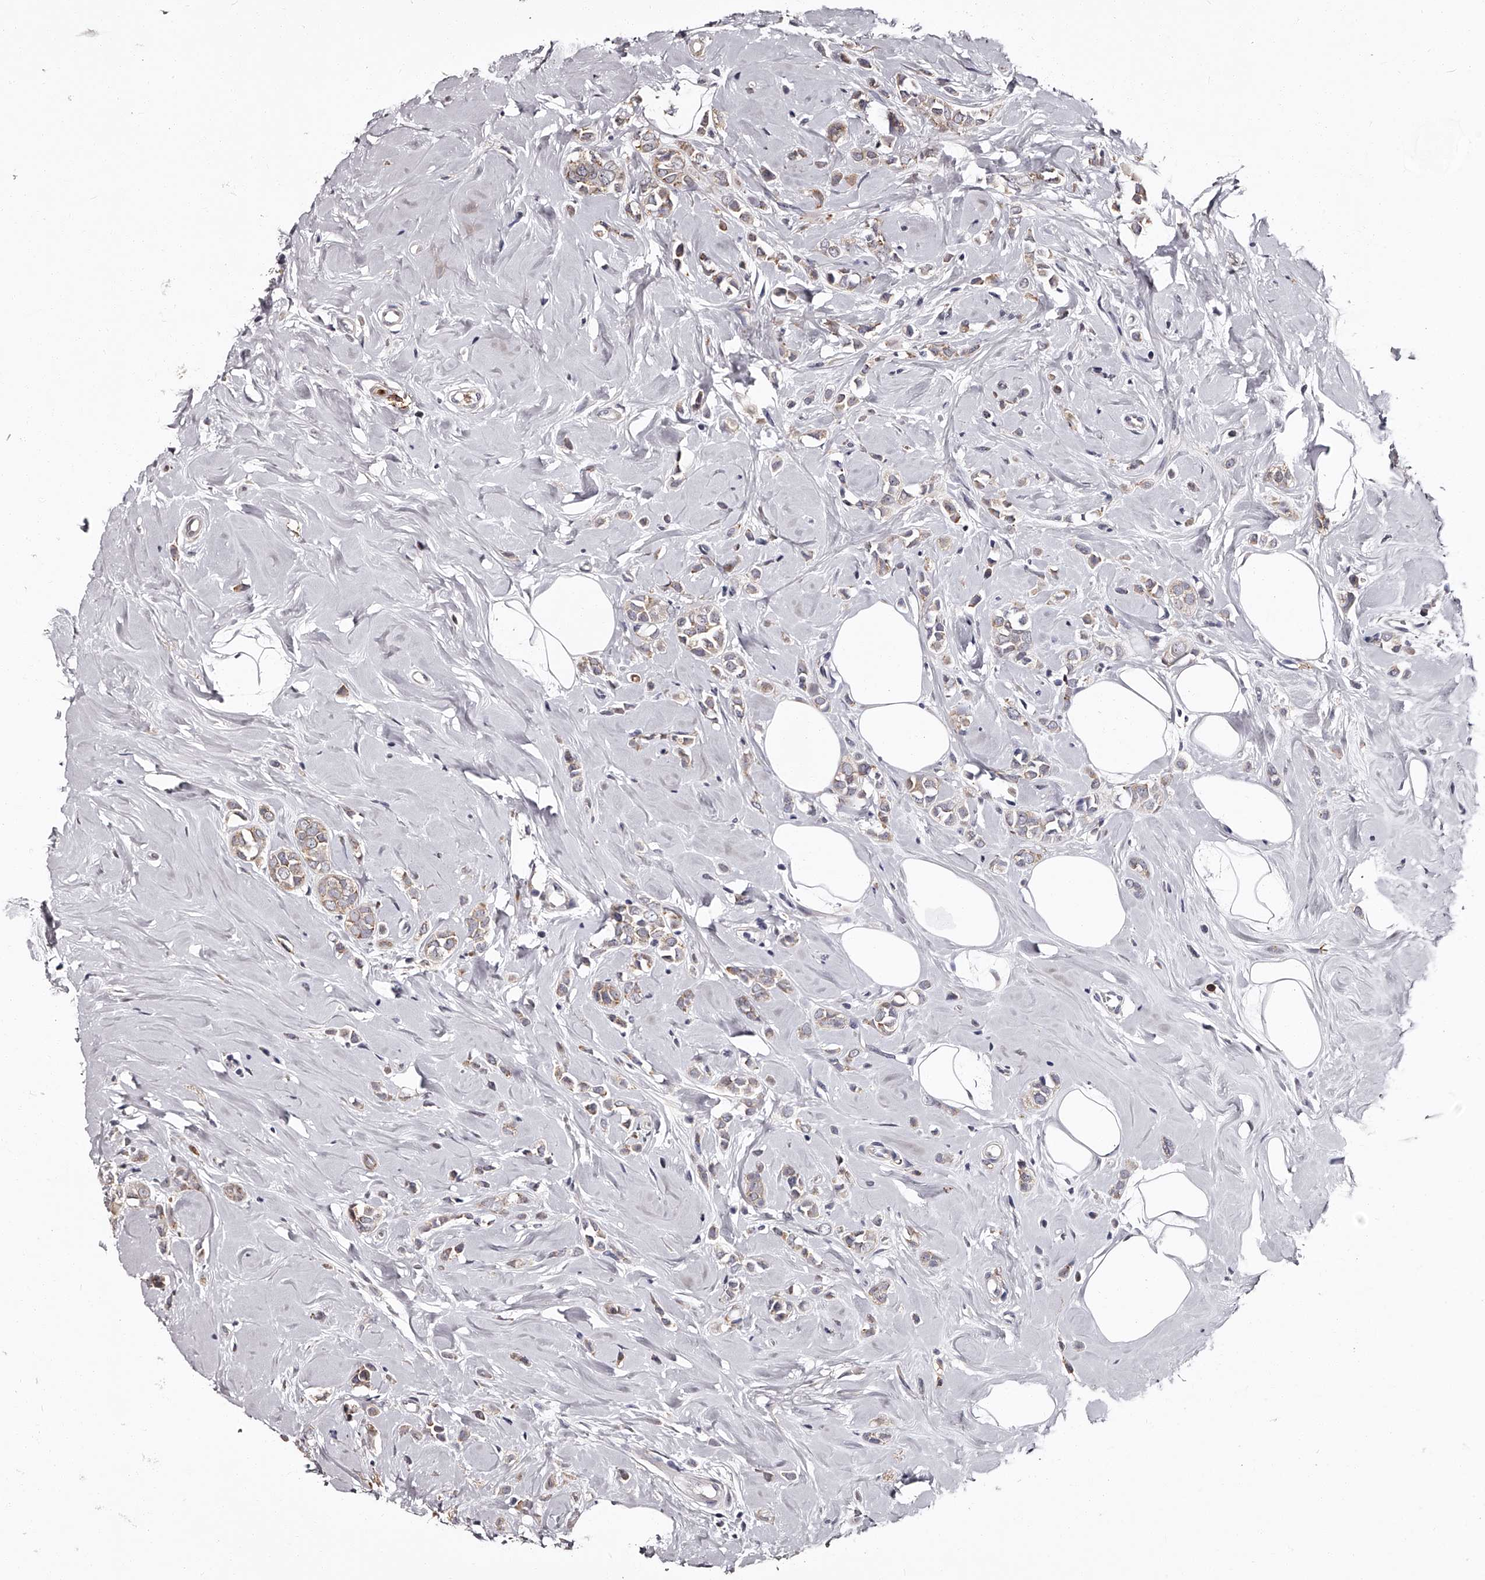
{"staining": {"intensity": "weak", "quantity": "25%-75%", "location": "cytoplasmic/membranous"}, "tissue": "breast cancer", "cell_type": "Tumor cells", "image_type": "cancer", "snomed": [{"axis": "morphology", "description": "Lobular carcinoma"}, {"axis": "topography", "description": "Breast"}], "caption": "Immunohistochemistry image of breast lobular carcinoma stained for a protein (brown), which demonstrates low levels of weak cytoplasmic/membranous expression in about 25%-75% of tumor cells.", "gene": "RSC1A1", "patient": {"sex": "female", "age": 47}}